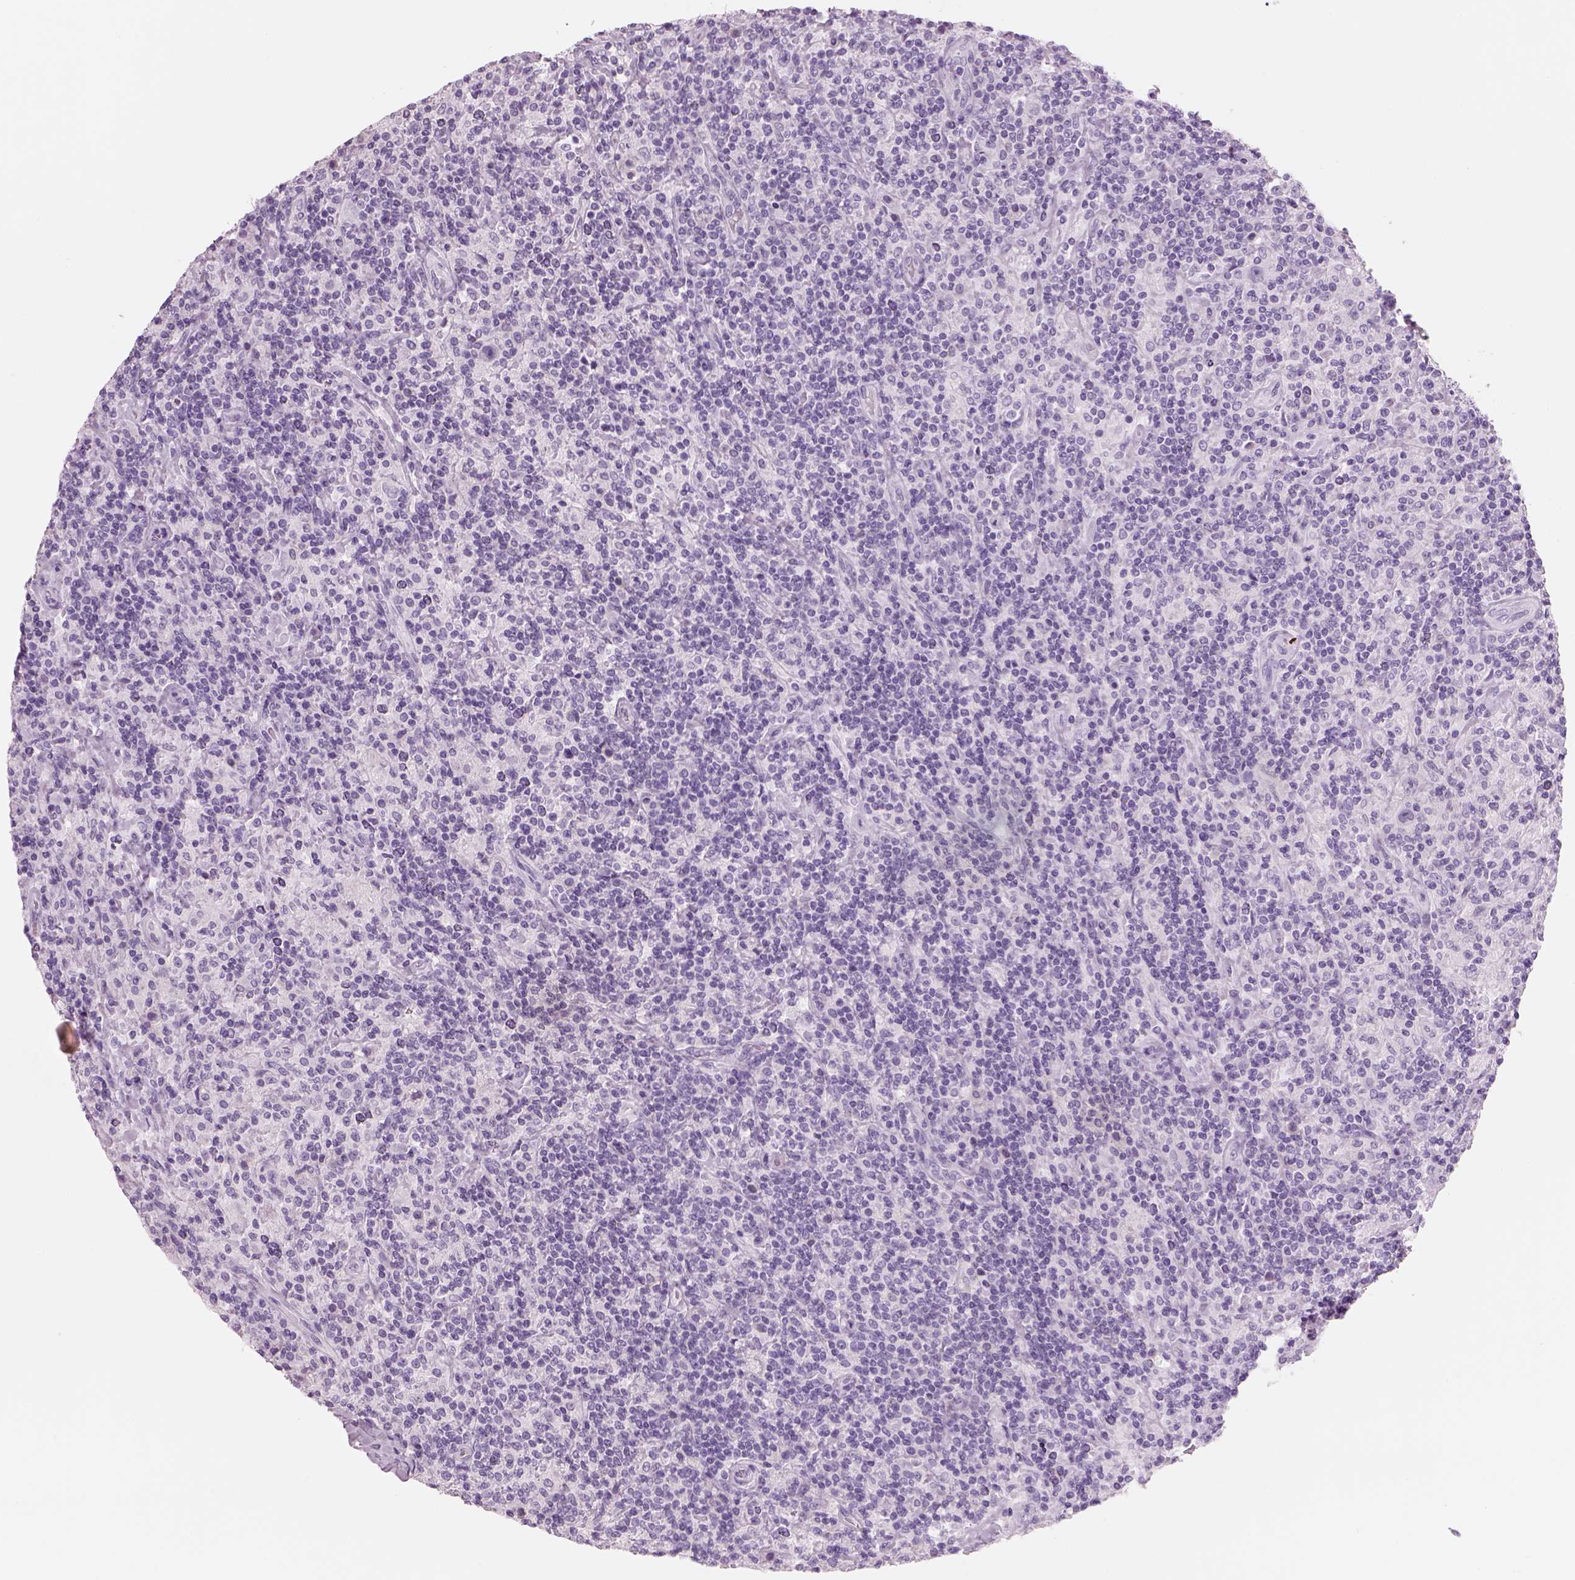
{"staining": {"intensity": "negative", "quantity": "none", "location": "none"}, "tissue": "lymphoma", "cell_type": "Tumor cells", "image_type": "cancer", "snomed": [{"axis": "morphology", "description": "Hodgkin's disease, NOS"}, {"axis": "topography", "description": "Lymph node"}], "caption": "A high-resolution photomicrograph shows immunohistochemistry (IHC) staining of lymphoma, which reveals no significant expression in tumor cells.", "gene": "RHO", "patient": {"sex": "male", "age": 70}}